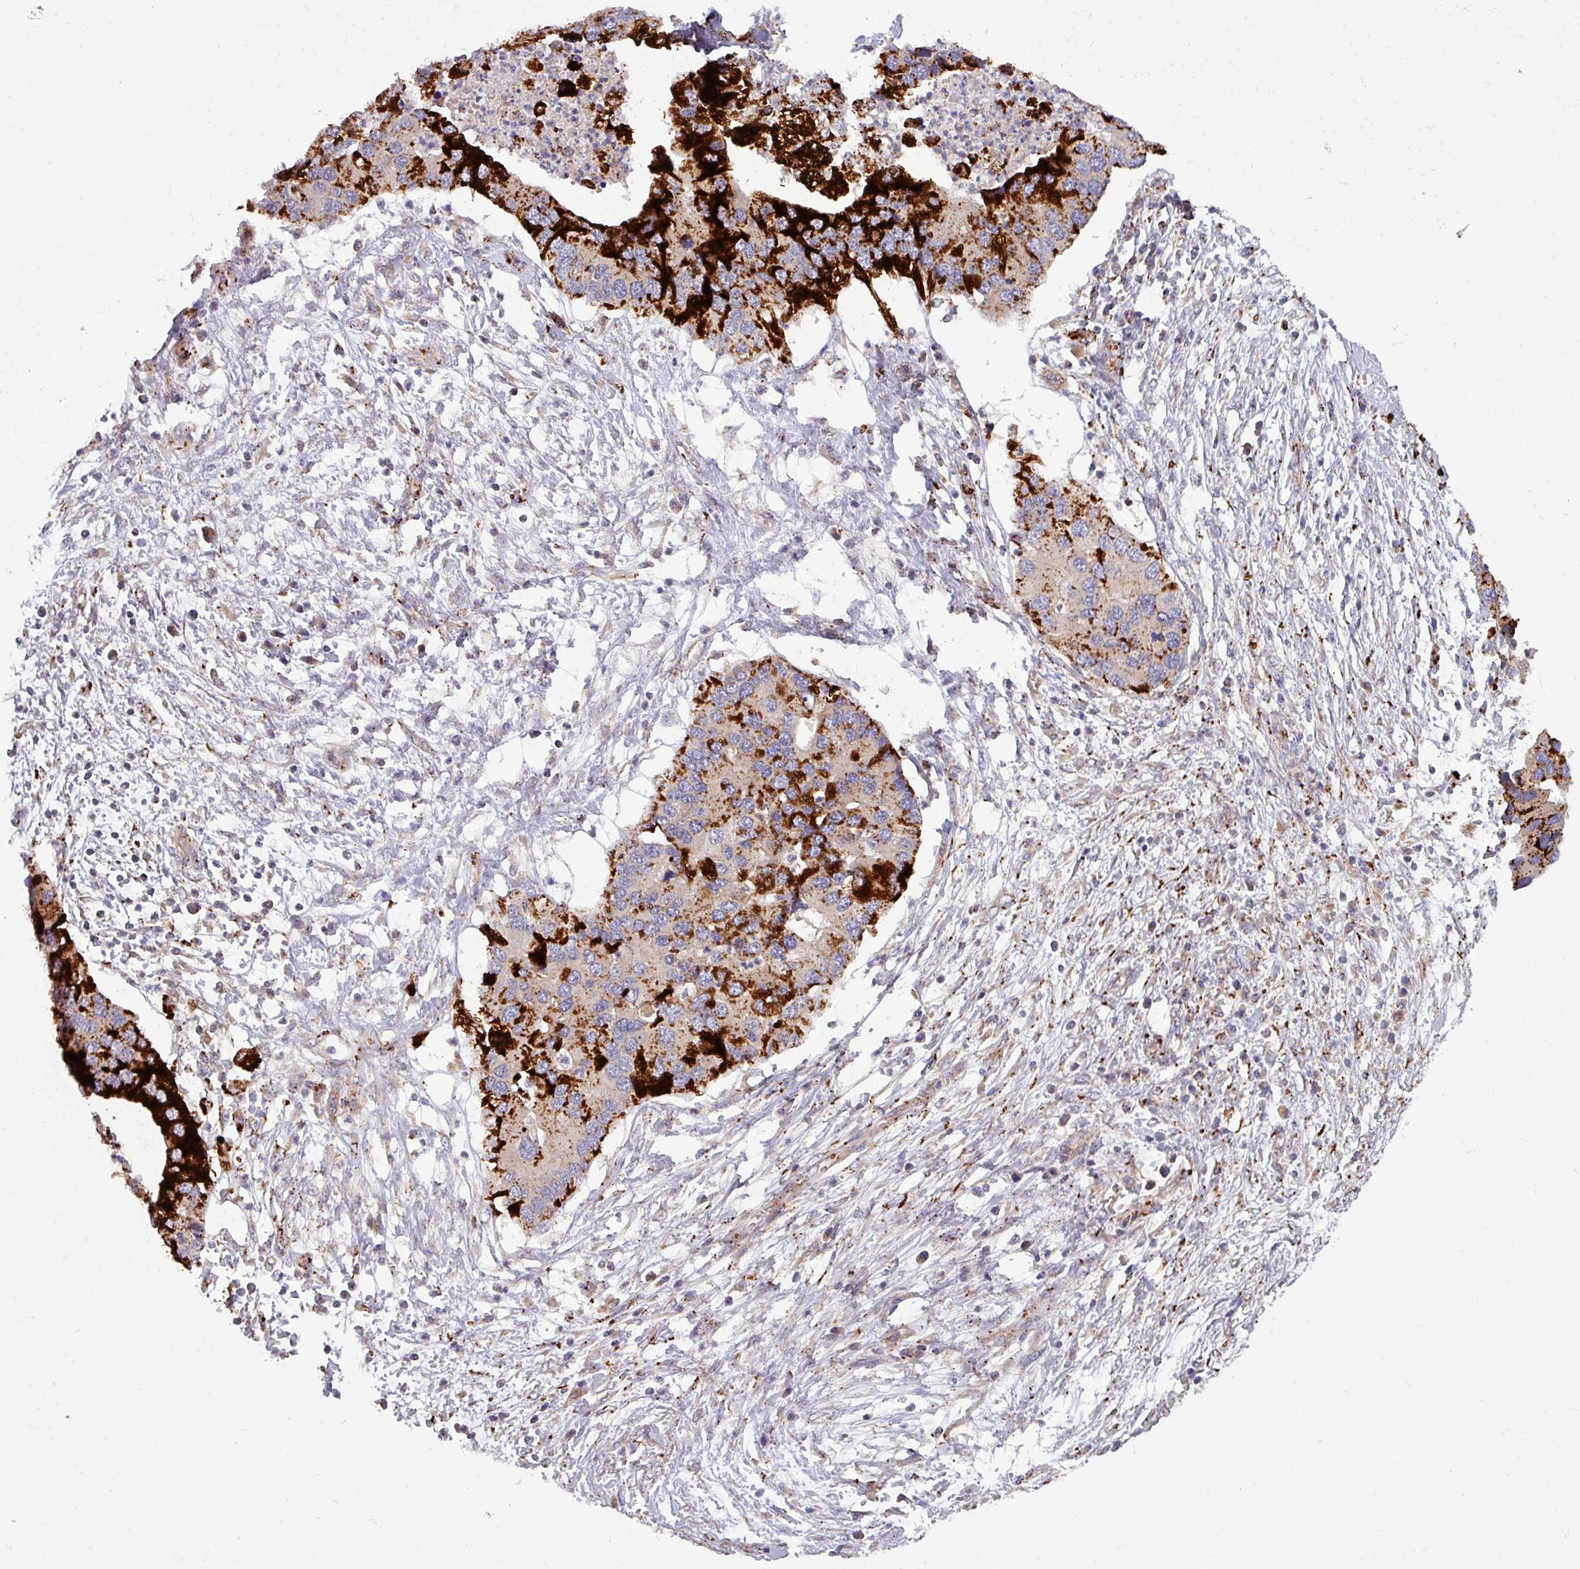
{"staining": {"intensity": "strong", "quantity": "25%-75%", "location": "cytoplasmic/membranous"}, "tissue": "lung cancer", "cell_type": "Tumor cells", "image_type": "cancer", "snomed": [{"axis": "morphology", "description": "Aneuploidy"}, {"axis": "morphology", "description": "Adenocarcinoma, NOS"}, {"axis": "topography", "description": "Lymph node"}, {"axis": "topography", "description": "Lung"}], "caption": "Immunohistochemical staining of human lung cancer exhibits high levels of strong cytoplasmic/membranous protein staining in approximately 25%-75% of tumor cells.", "gene": "PLIN2", "patient": {"sex": "female", "age": 74}}